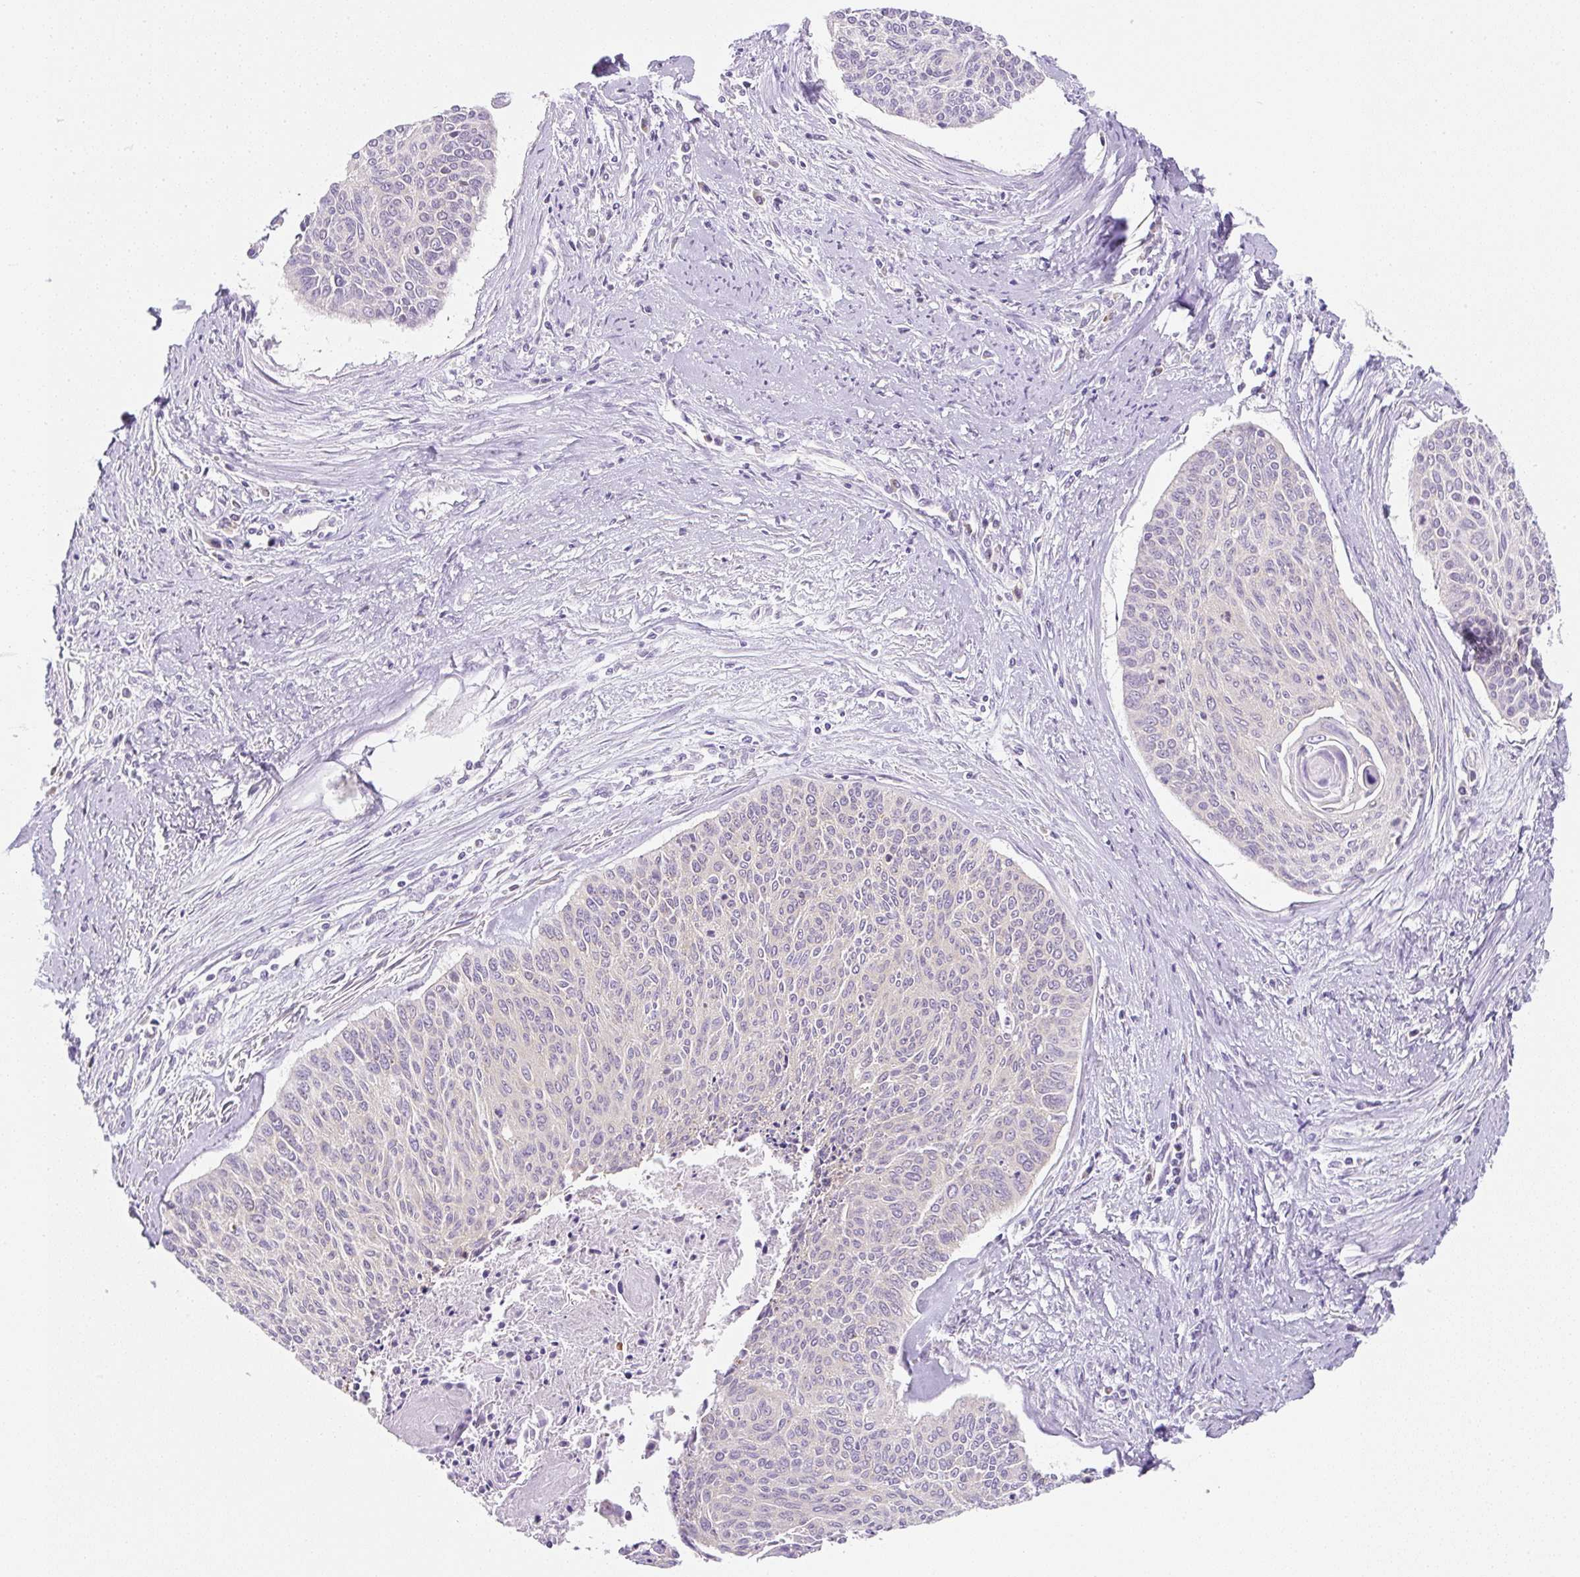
{"staining": {"intensity": "negative", "quantity": "none", "location": "none"}, "tissue": "cervical cancer", "cell_type": "Tumor cells", "image_type": "cancer", "snomed": [{"axis": "morphology", "description": "Squamous cell carcinoma, NOS"}, {"axis": "topography", "description": "Cervix"}], "caption": "Tumor cells are negative for brown protein staining in cervical cancer (squamous cell carcinoma).", "gene": "RPL18A", "patient": {"sex": "female", "age": 55}}